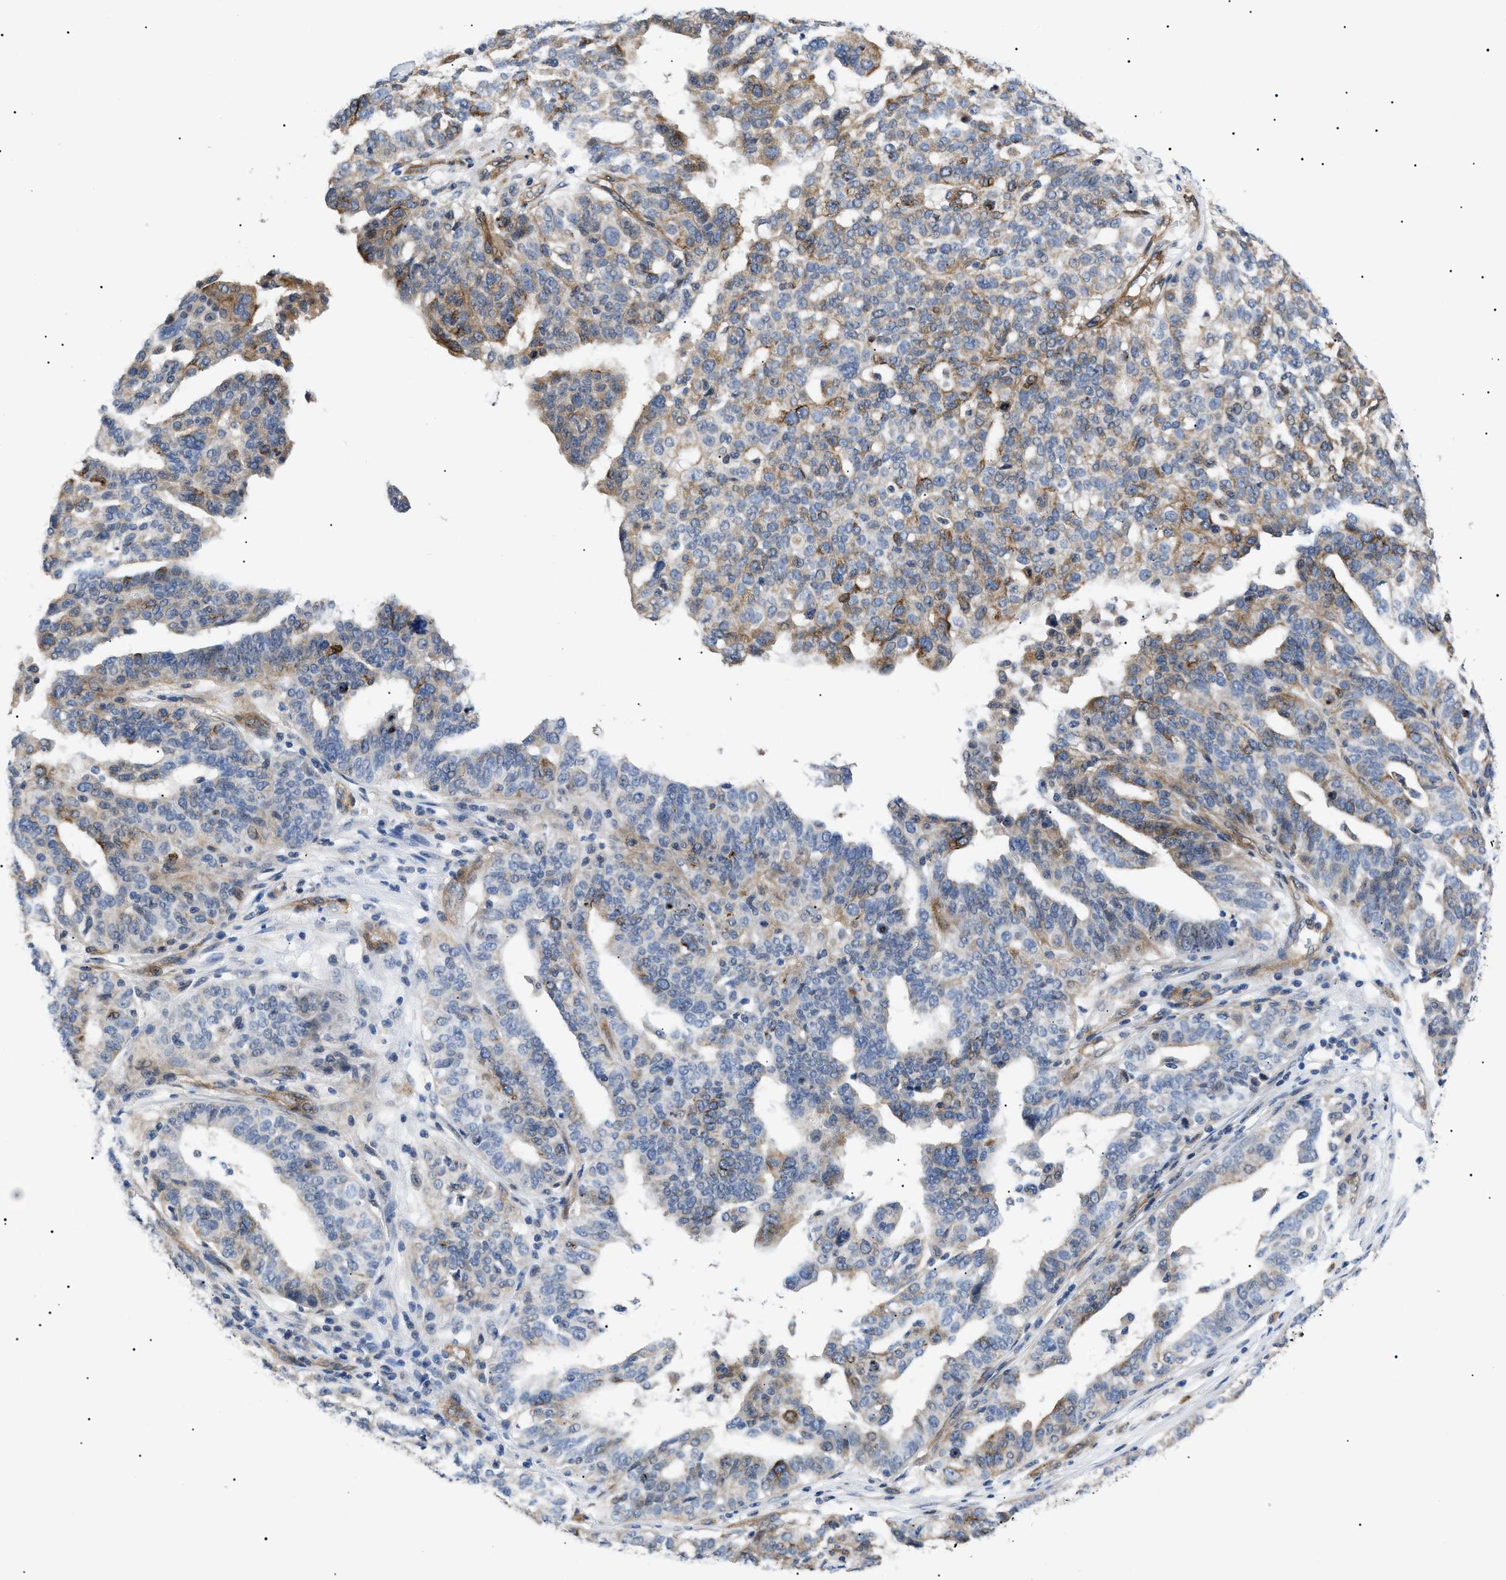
{"staining": {"intensity": "weak", "quantity": "25%-75%", "location": "cytoplasmic/membranous"}, "tissue": "ovarian cancer", "cell_type": "Tumor cells", "image_type": "cancer", "snomed": [{"axis": "morphology", "description": "Cystadenocarcinoma, serous, NOS"}, {"axis": "topography", "description": "Ovary"}], "caption": "Weak cytoplasmic/membranous staining for a protein is seen in approximately 25%-75% of tumor cells of ovarian cancer using IHC.", "gene": "CRCP", "patient": {"sex": "female", "age": 59}}